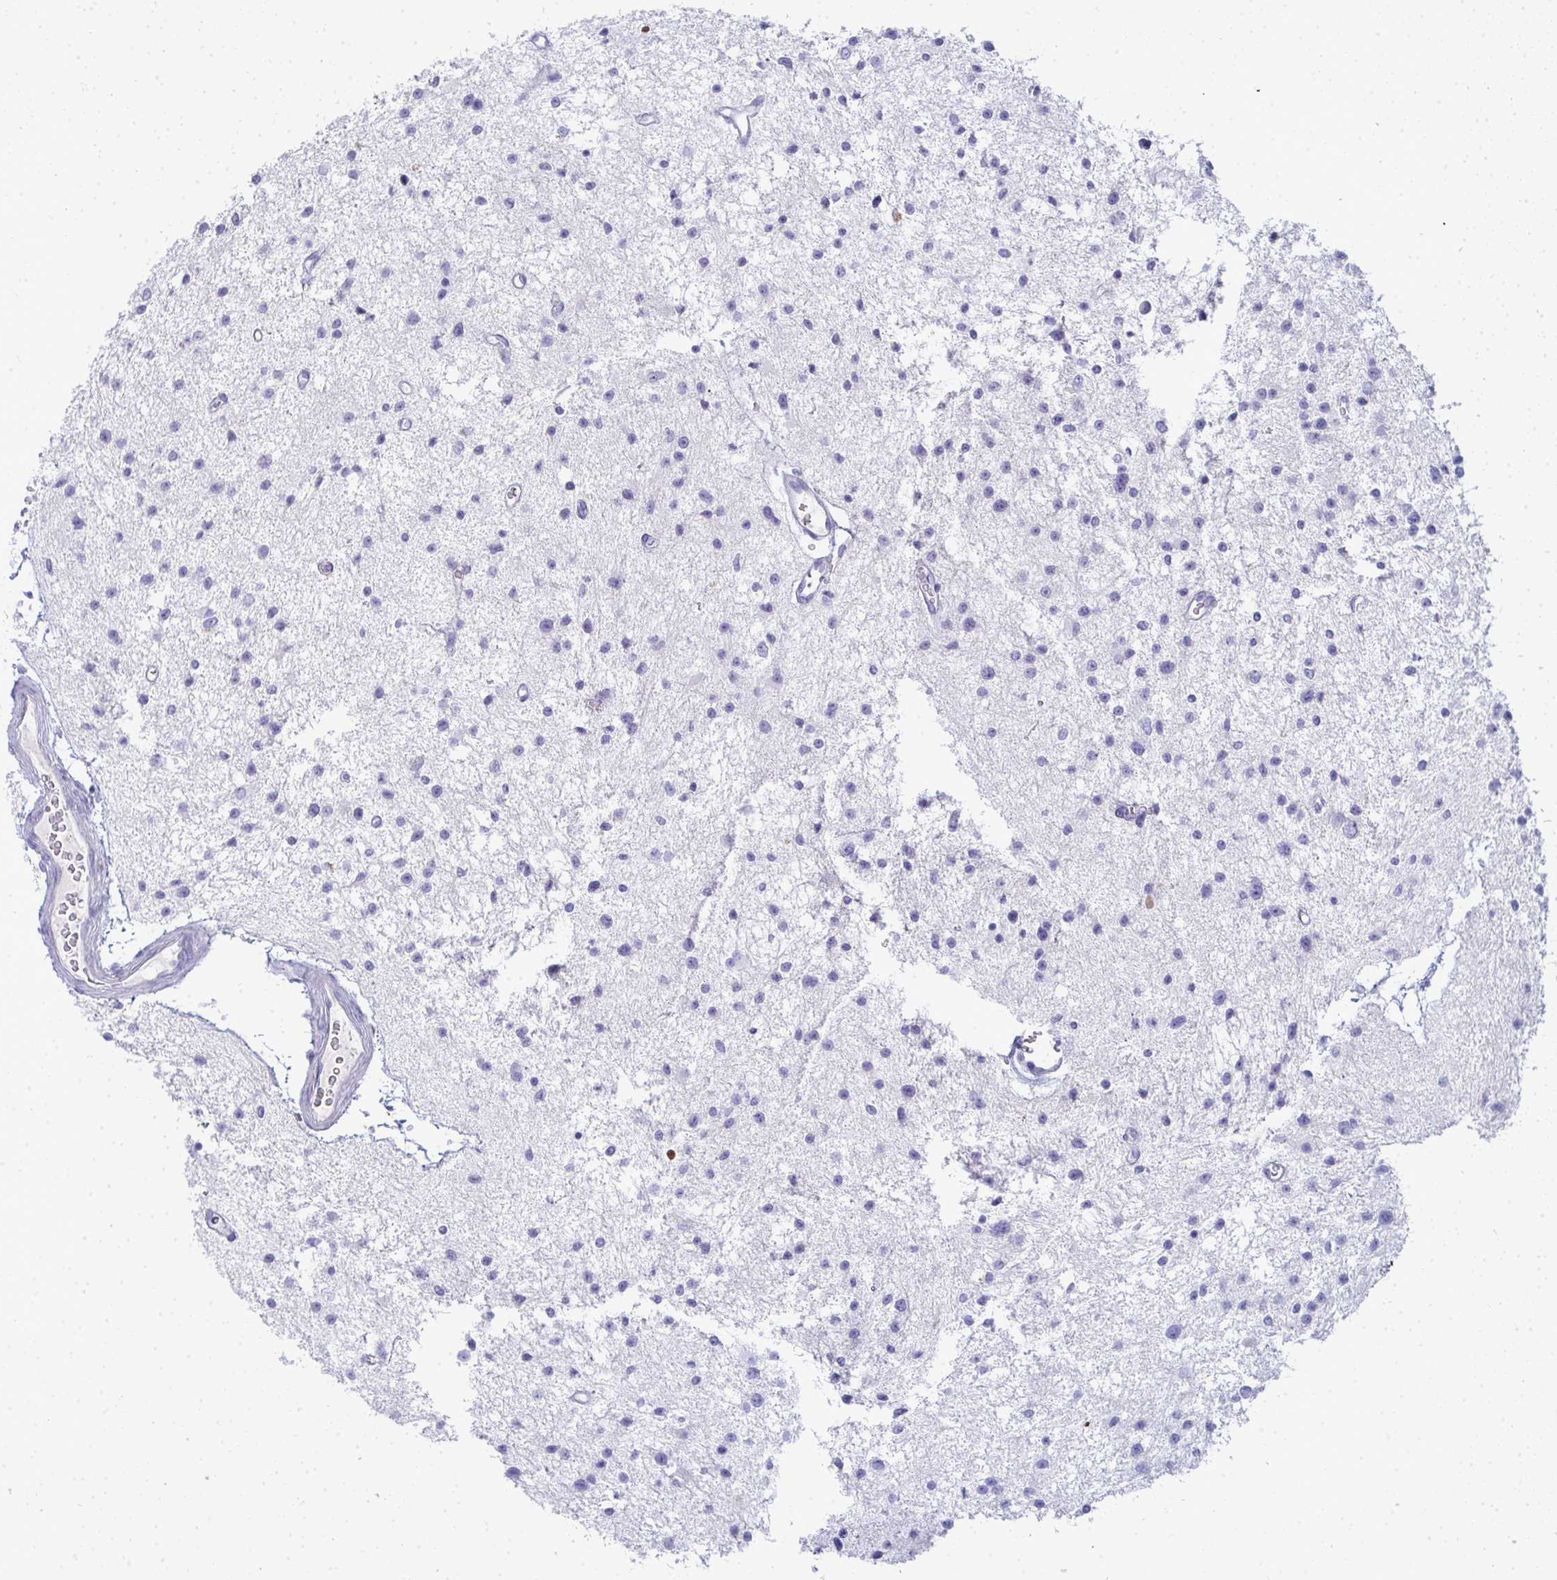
{"staining": {"intensity": "negative", "quantity": "none", "location": "none"}, "tissue": "glioma", "cell_type": "Tumor cells", "image_type": "cancer", "snomed": [{"axis": "morphology", "description": "Glioma, malignant, Low grade"}, {"axis": "topography", "description": "Brain"}], "caption": "Histopathology image shows no protein positivity in tumor cells of glioma tissue.", "gene": "ZNF182", "patient": {"sex": "male", "age": 43}}